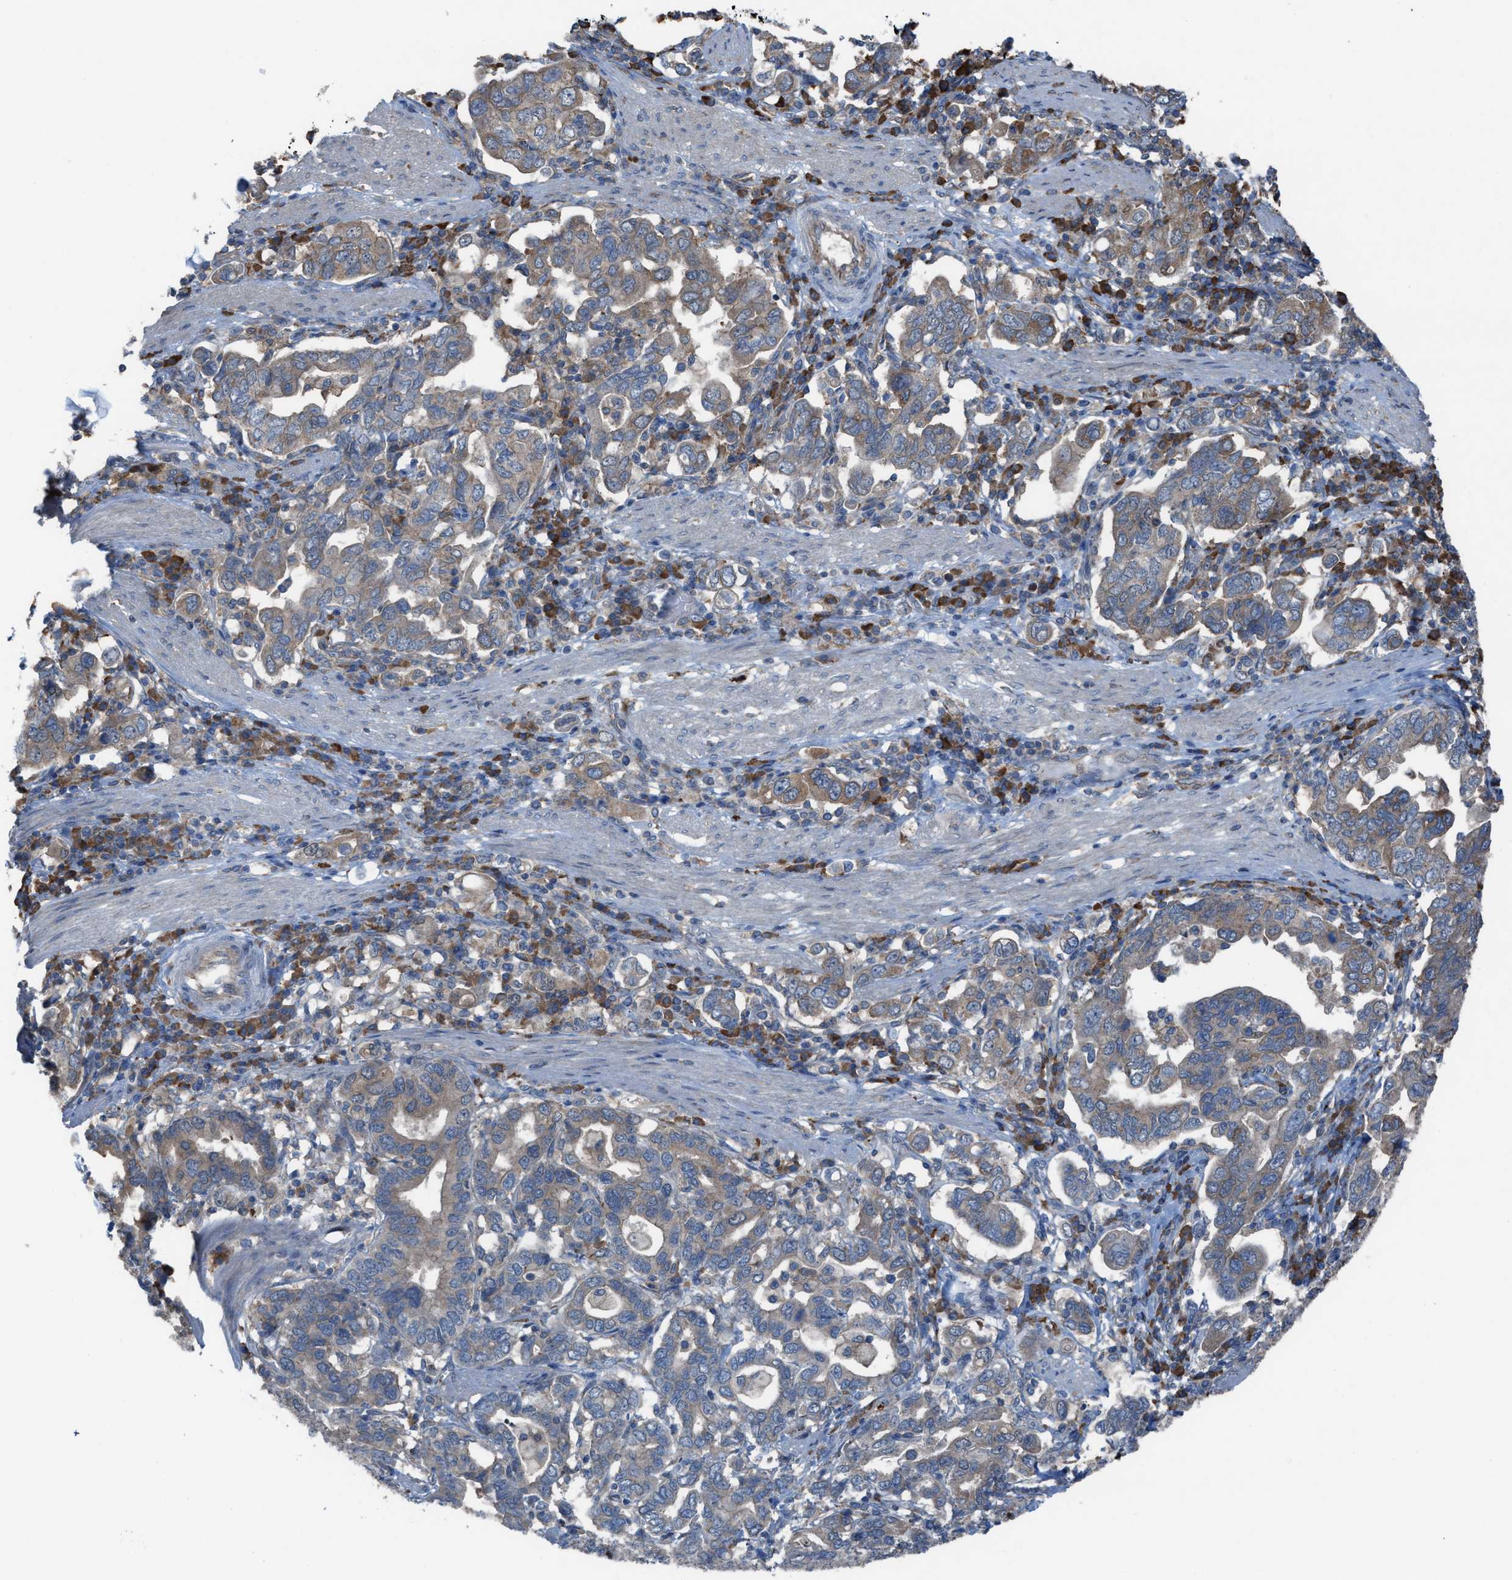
{"staining": {"intensity": "weak", "quantity": "25%-75%", "location": "cytoplasmic/membranous"}, "tissue": "stomach cancer", "cell_type": "Tumor cells", "image_type": "cancer", "snomed": [{"axis": "morphology", "description": "Adenocarcinoma, NOS"}, {"axis": "topography", "description": "Stomach, upper"}], "caption": "Immunohistochemistry (IHC) of human stomach cancer (adenocarcinoma) exhibits low levels of weak cytoplasmic/membranous expression in about 25%-75% of tumor cells. (brown staining indicates protein expression, while blue staining denotes nuclei).", "gene": "PLAA", "patient": {"sex": "male", "age": 62}}